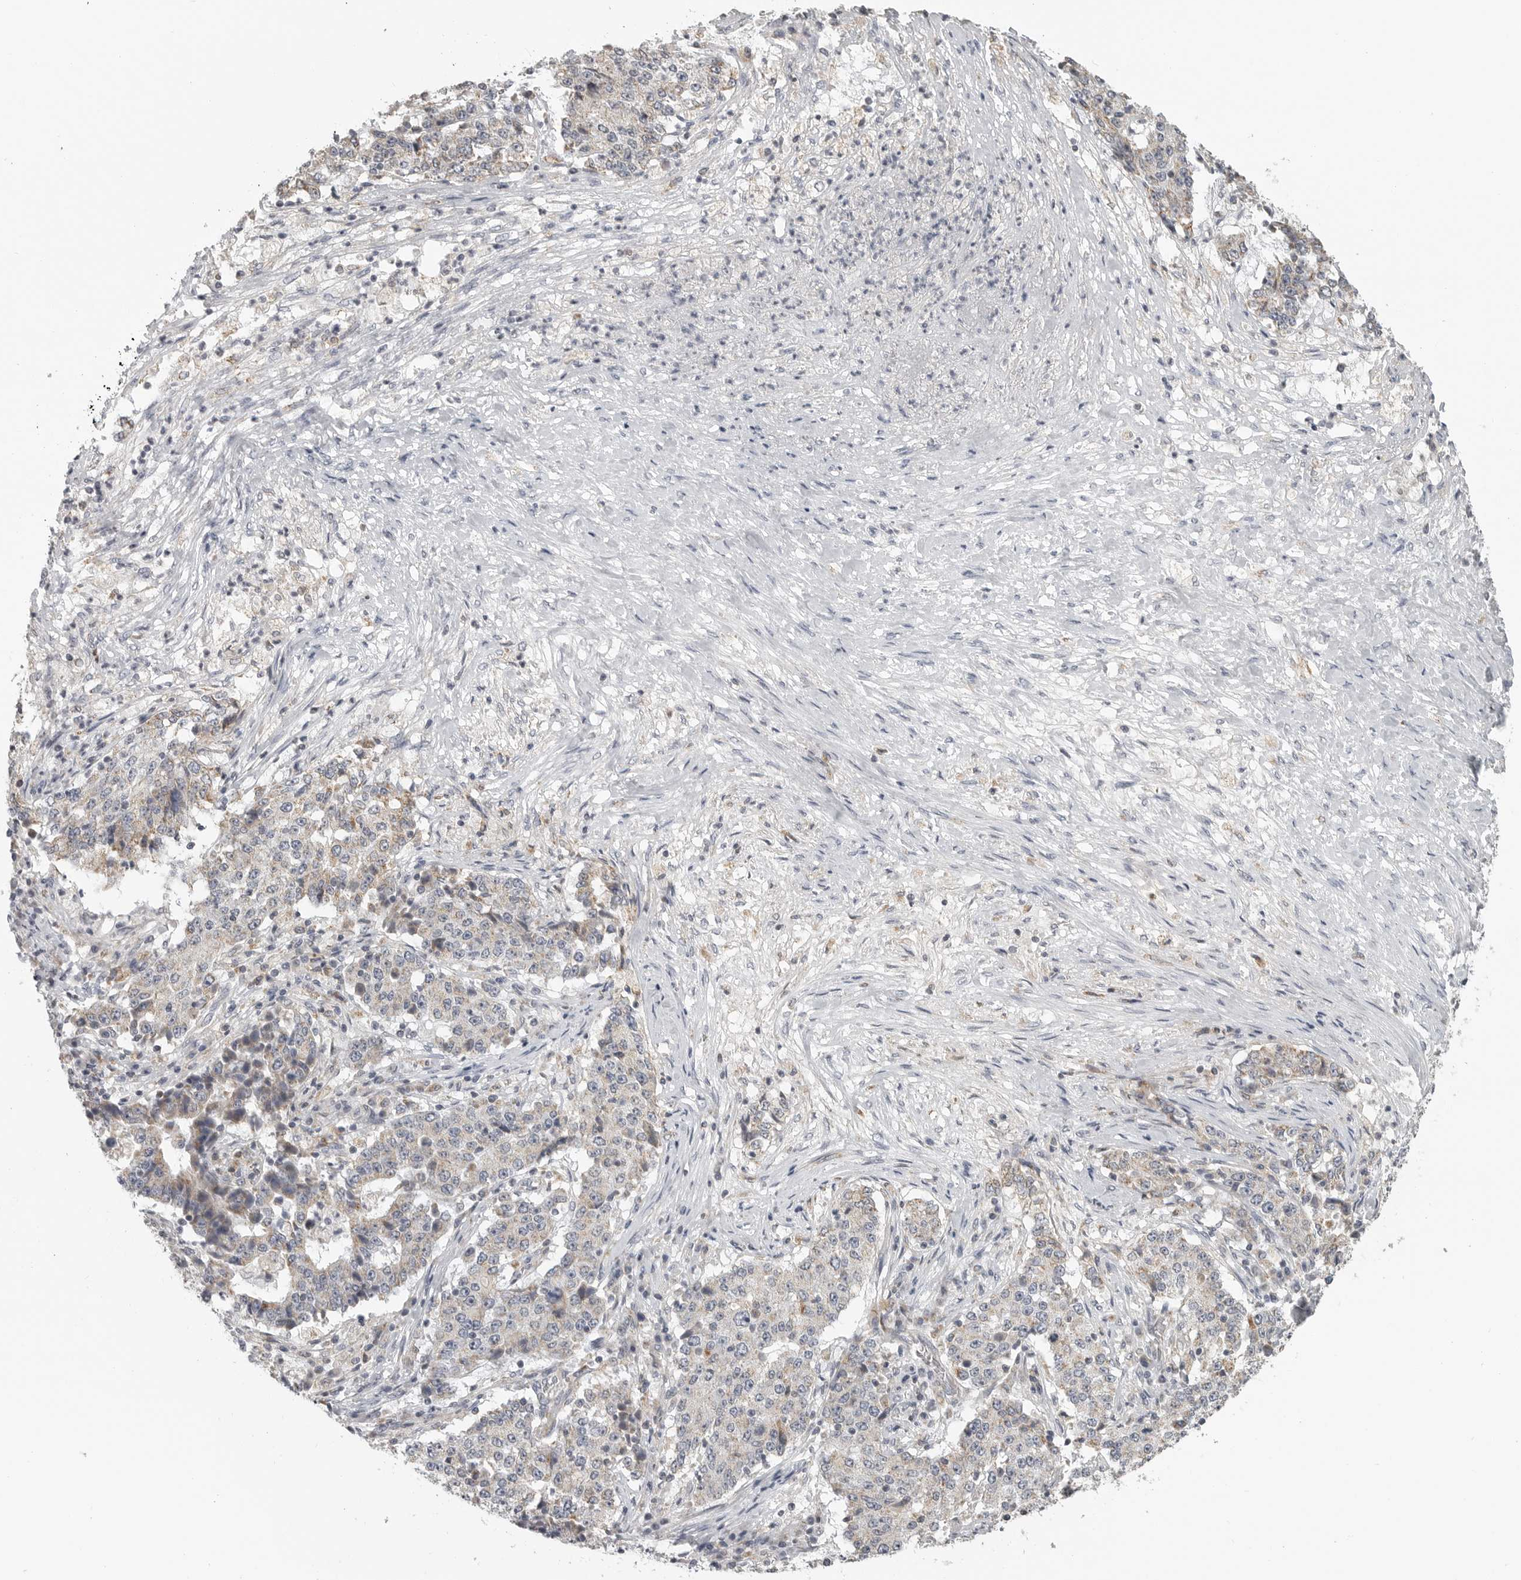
{"staining": {"intensity": "weak", "quantity": "<25%", "location": "cytoplasmic/membranous"}, "tissue": "stomach cancer", "cell_type": "Tumor cells", "image_type": "cancer", "snomed": [{"axis": "morphology", "description": "Adenocarcinoma, NOS"}, {"axis": "topography", "description": "Stomach"}], "caption": "This is an IHC photomicrograph of stomach adenocarcinoma. There is no expression in tumor cells.", "gene": "RXFP3", "patient": {"sex": "male", "age": 59}}